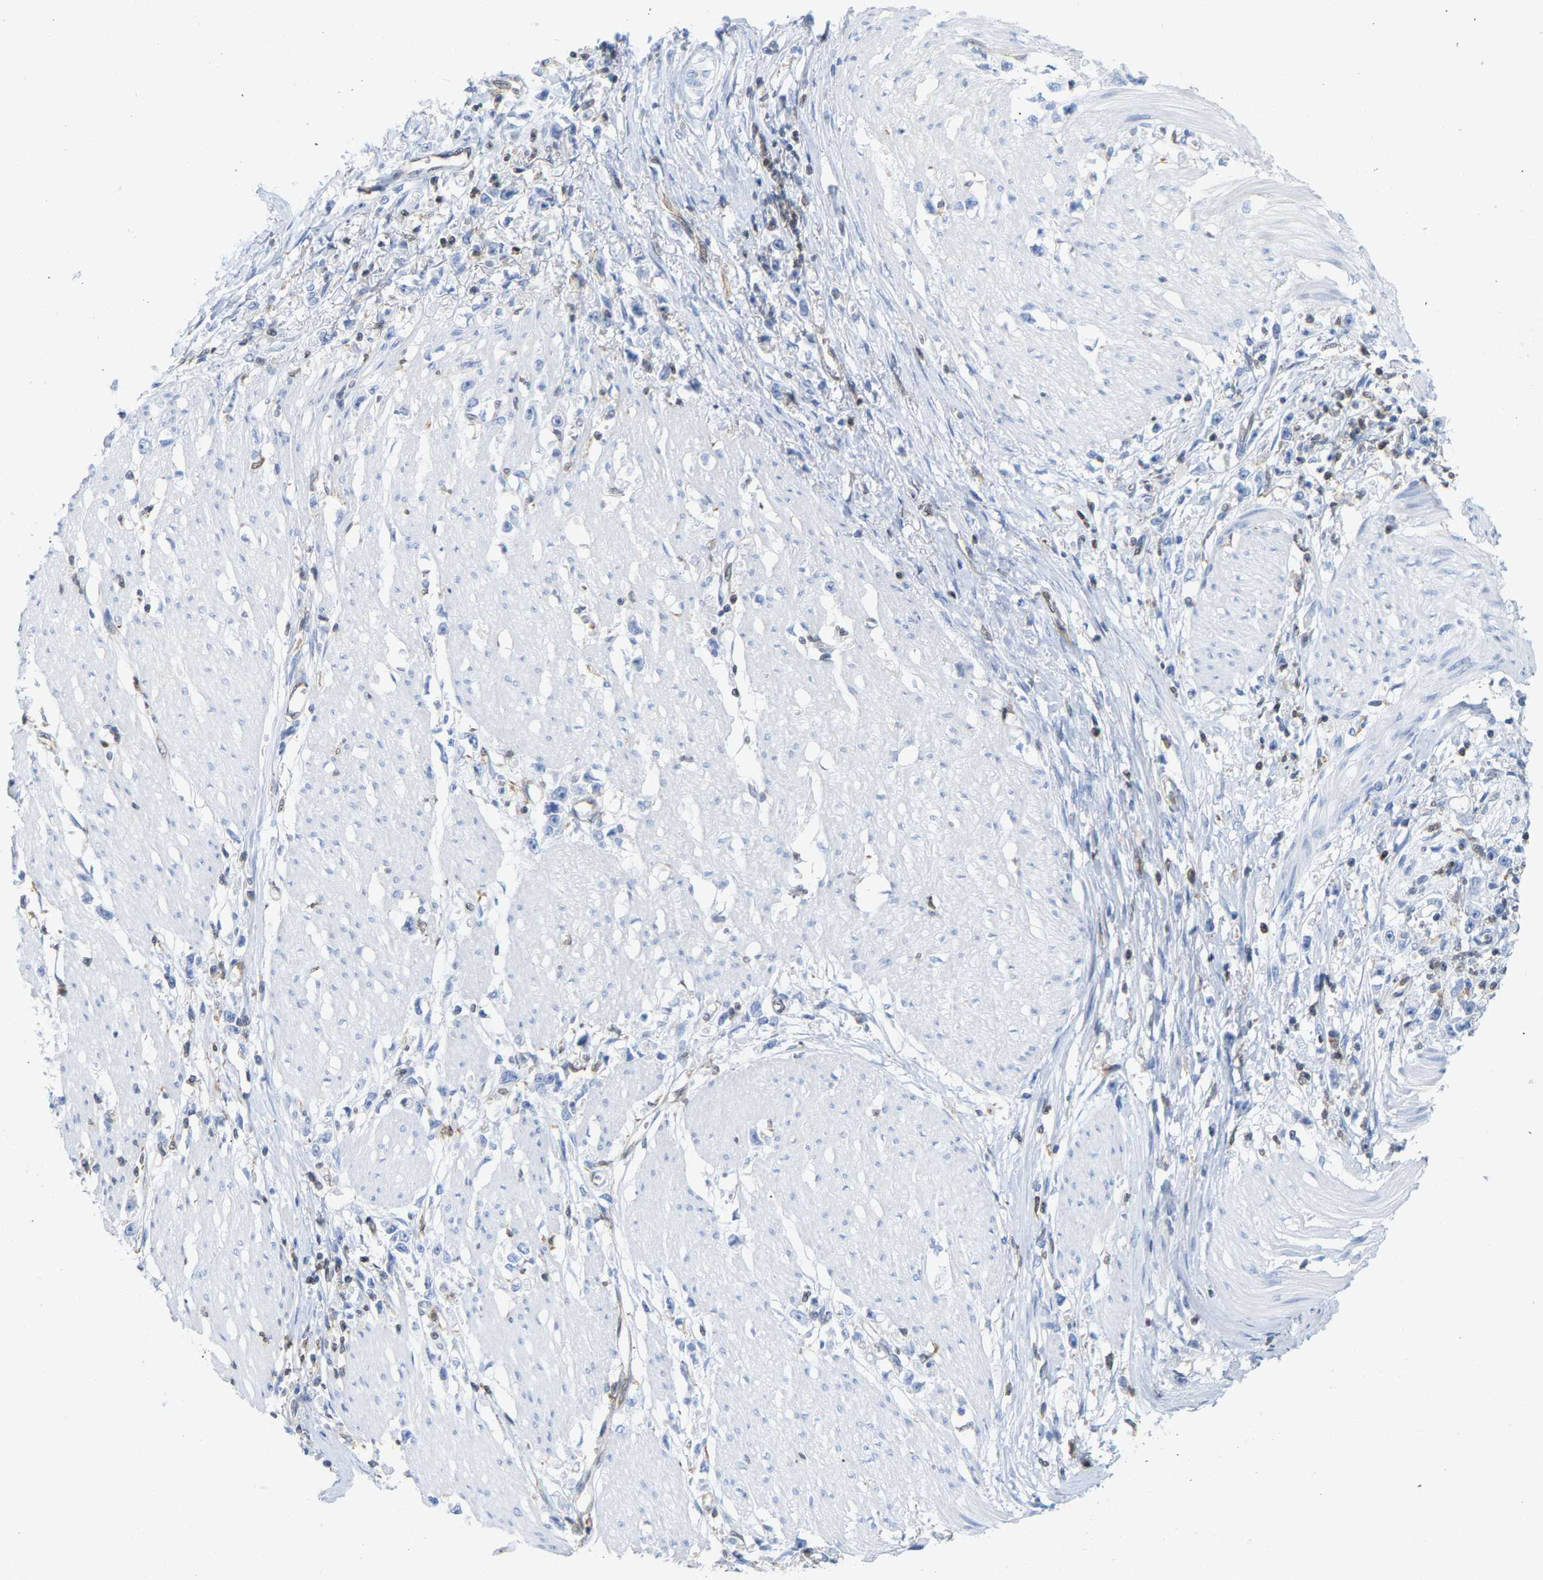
{"staining": {"intensity": "negative", "quantity": "none", "location": "none"}, "tissue": "stomach cancer", "cell_type": "Tumor cells", "image_type": "cancer", "snomed": [{"axis": "morphology", "description": "Adenocarcinoma, NOS"}, {"axis": "topography", "description": "Stomach"}], "caption": "Protein analysis of stomach cancer reveals no significant expression in tumor cells.", "gene": "GIMAP4", "patient": {"sex": "female", "age": 59}}